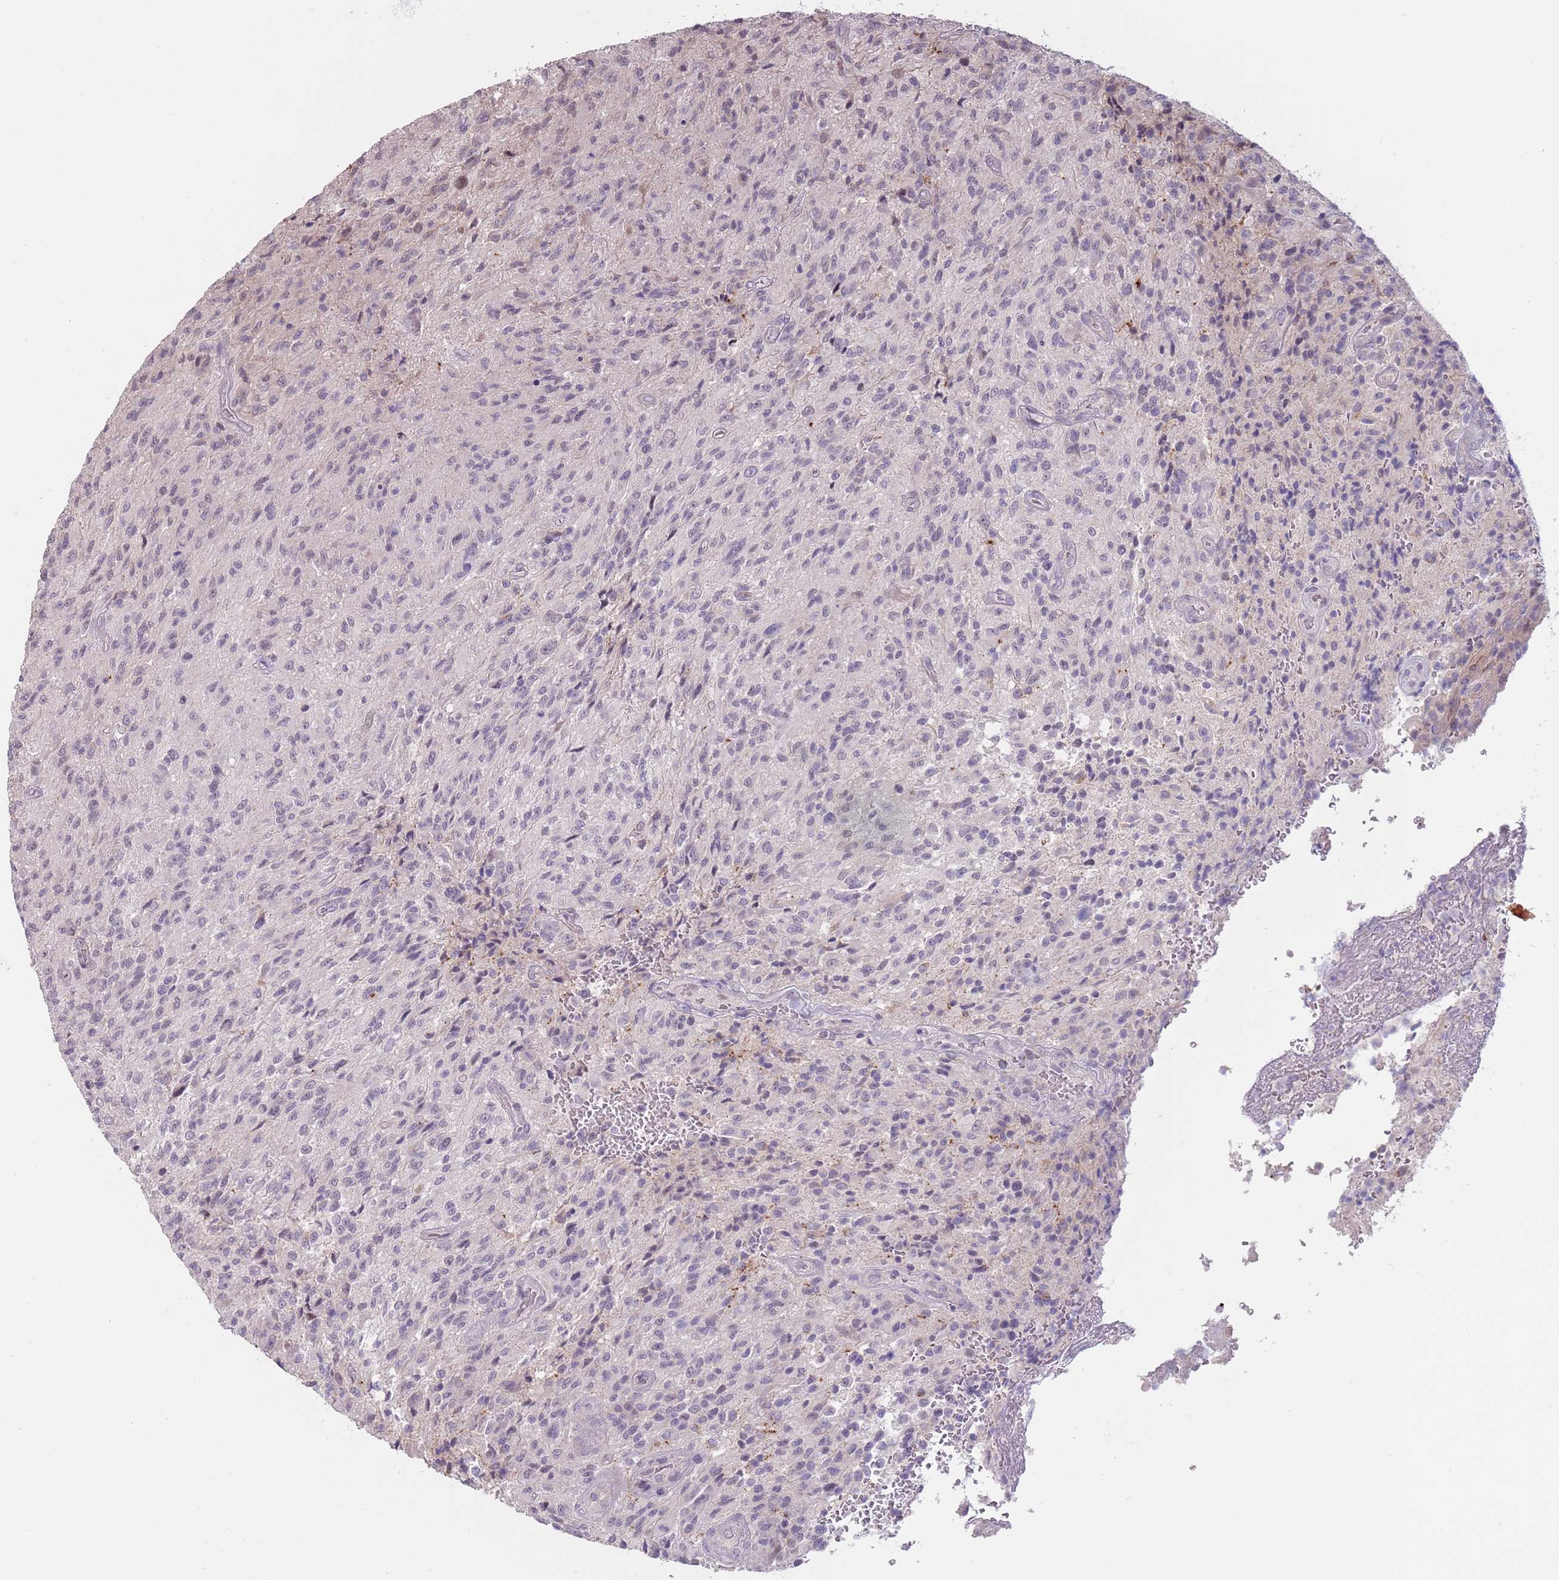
{"staining": {"intensity": "negative", "quantity": "none", "location": "none"}, "tissue": "glioma", "cell_type": "Tumor cells", "image_type": "cancer", "snomed": [{"axis": "morphology", "description": "Normal tissue, NOS"}, {"axis": "morphology", "description": "Glioma, malignant, High grade"}, {"axis": "topography", "description": "Cerebral cortex"}], "caption": "DAB immunohistochemical staining of malignant high-grade glioma shows no significant staining in tumor cells.", "gene": "LDHD", "patient": {"sex": "male", "age": 56}}